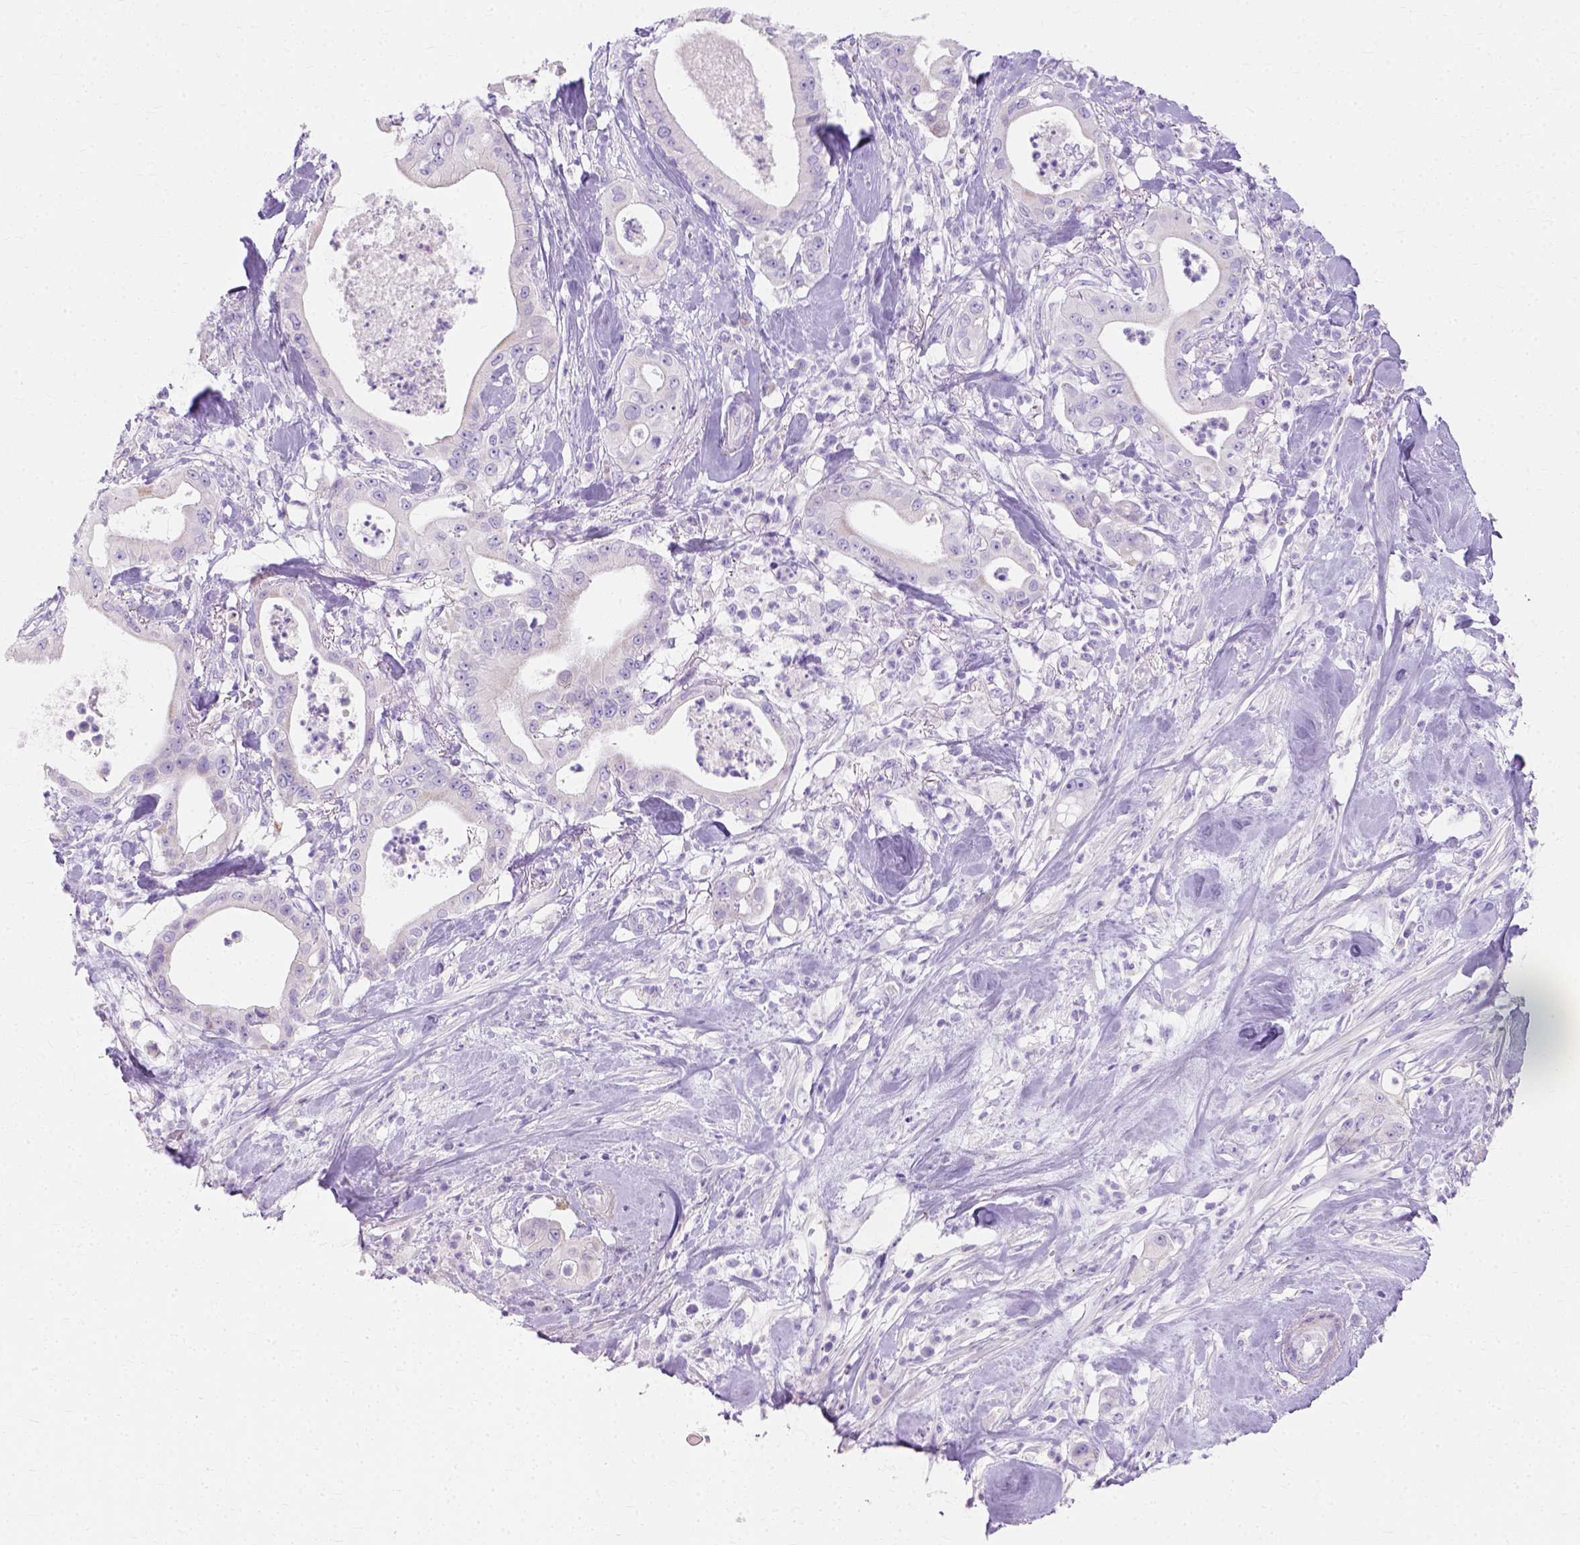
{"staining": {"intensity": "negative", "quantity": "none", "location": "none"}, "tissue": "pancreatic cancer", "cell_type": "Tumor cells", "image_type": "cancer", "snomed": [{"axis": "morphology", "description": "Adenocarcinoma, NOS"}, {"axis": "topography", "description": "Pancreas"}], "caption": "Immunohistochemistry (IHC) of human pancreatic cancer demonstrates no positivity in tumor cells.", "gene": "MYH15", "patient": {"sex": "male", "age": 71}}